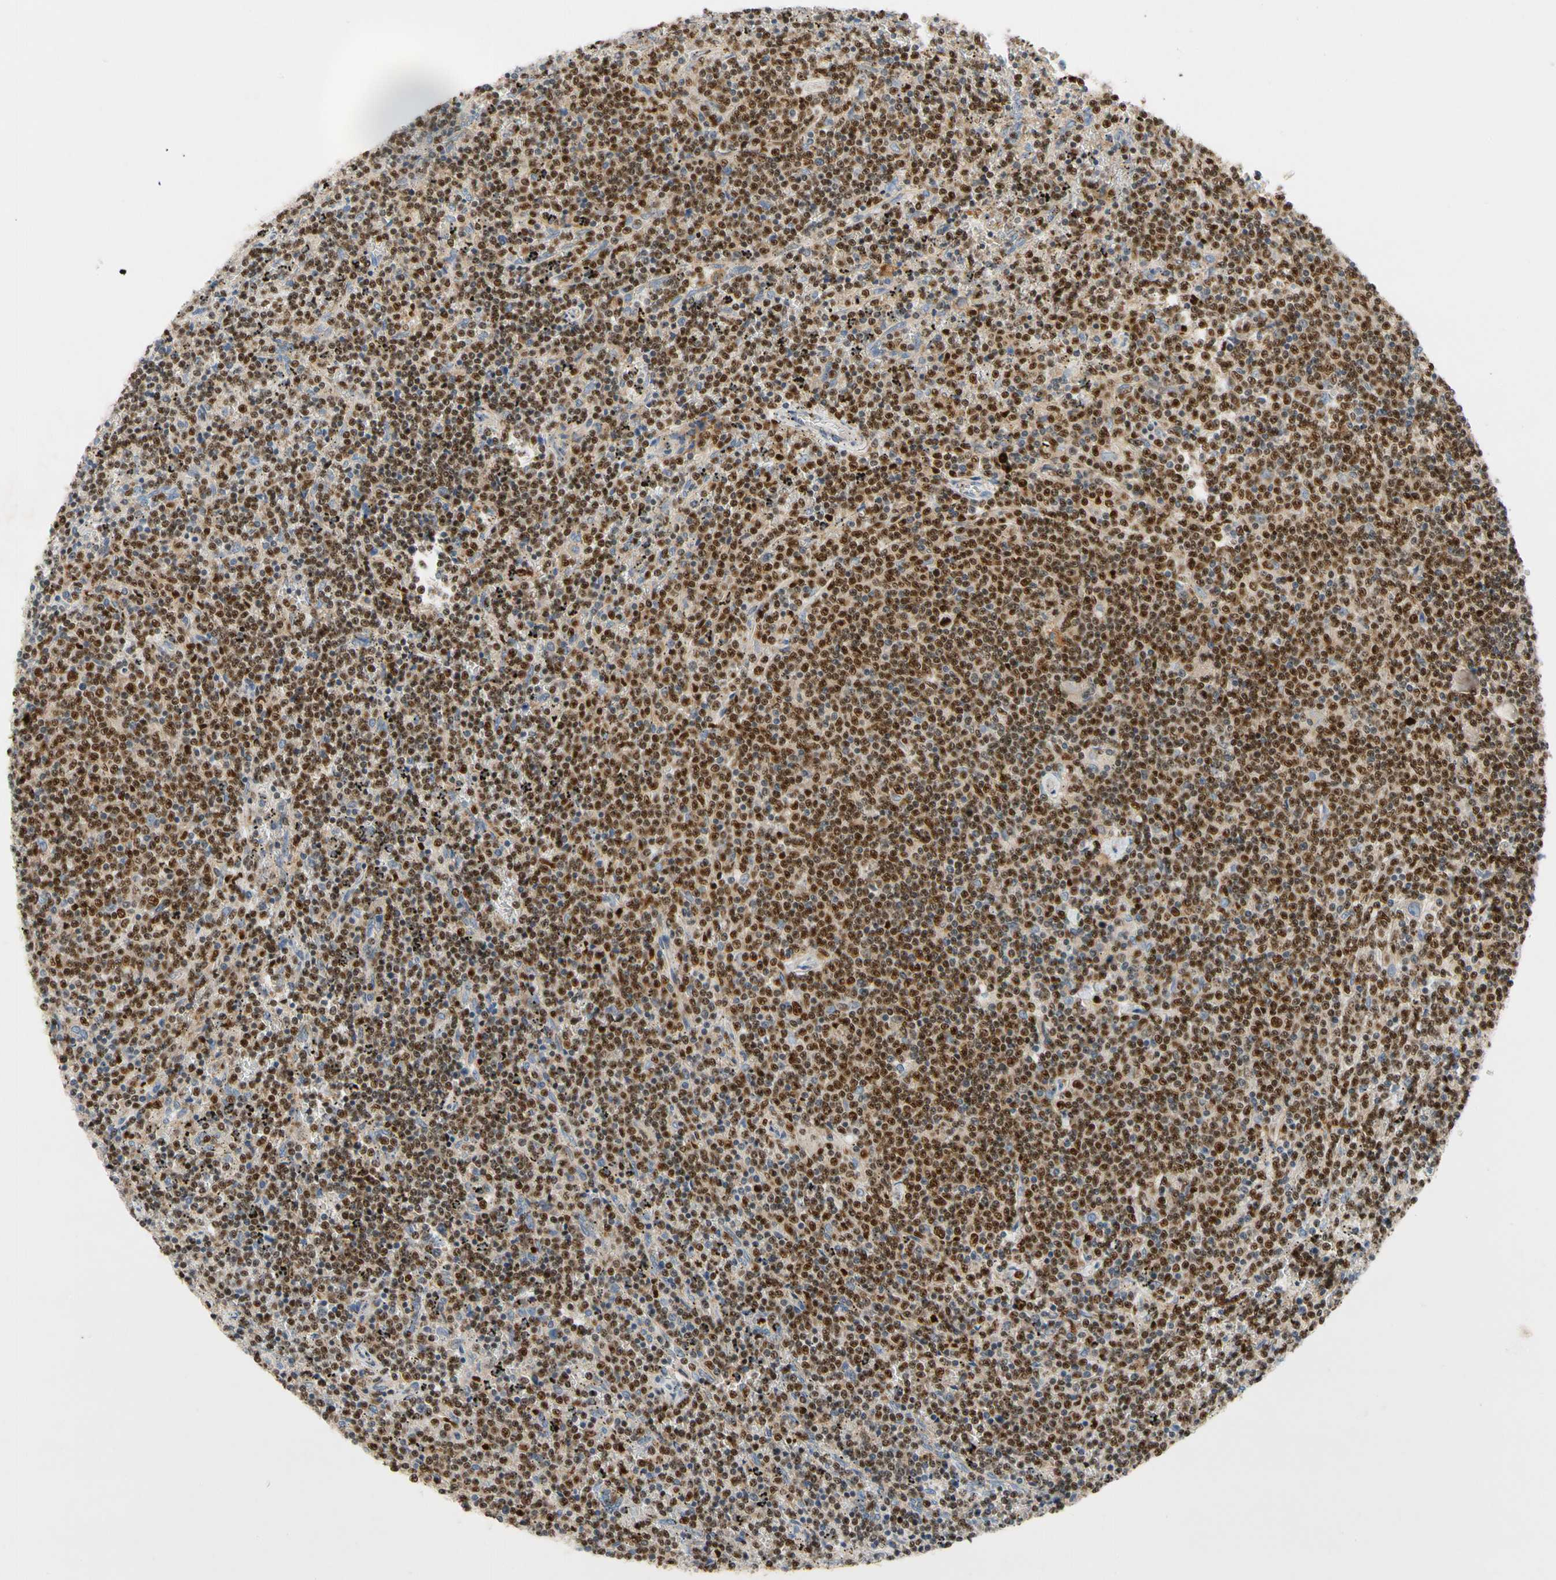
{"staining": {"intensity": "strong", "quantity": ">75%", "location": "nuclear"}, "tissue": "lymphoma", "cell_type": "Tumor cells", "image_type": "cancer", "snomed": [{"axis": "morphology", "description": "Malignant lymphoma, non-Hodgkin's type, Low grade"}, {"axis": "topography", "description": "Spleen"}], "caption": "IHC micrograph of human malignant lymphoma, non-Hodgkin's type (low-grade) stained for a protein (brown), which demonstrates high levels of strong nuclear expression in about >75% of tumor cells.", "gene": "SP140", "patient": {"sex": "female", "age": 50}}